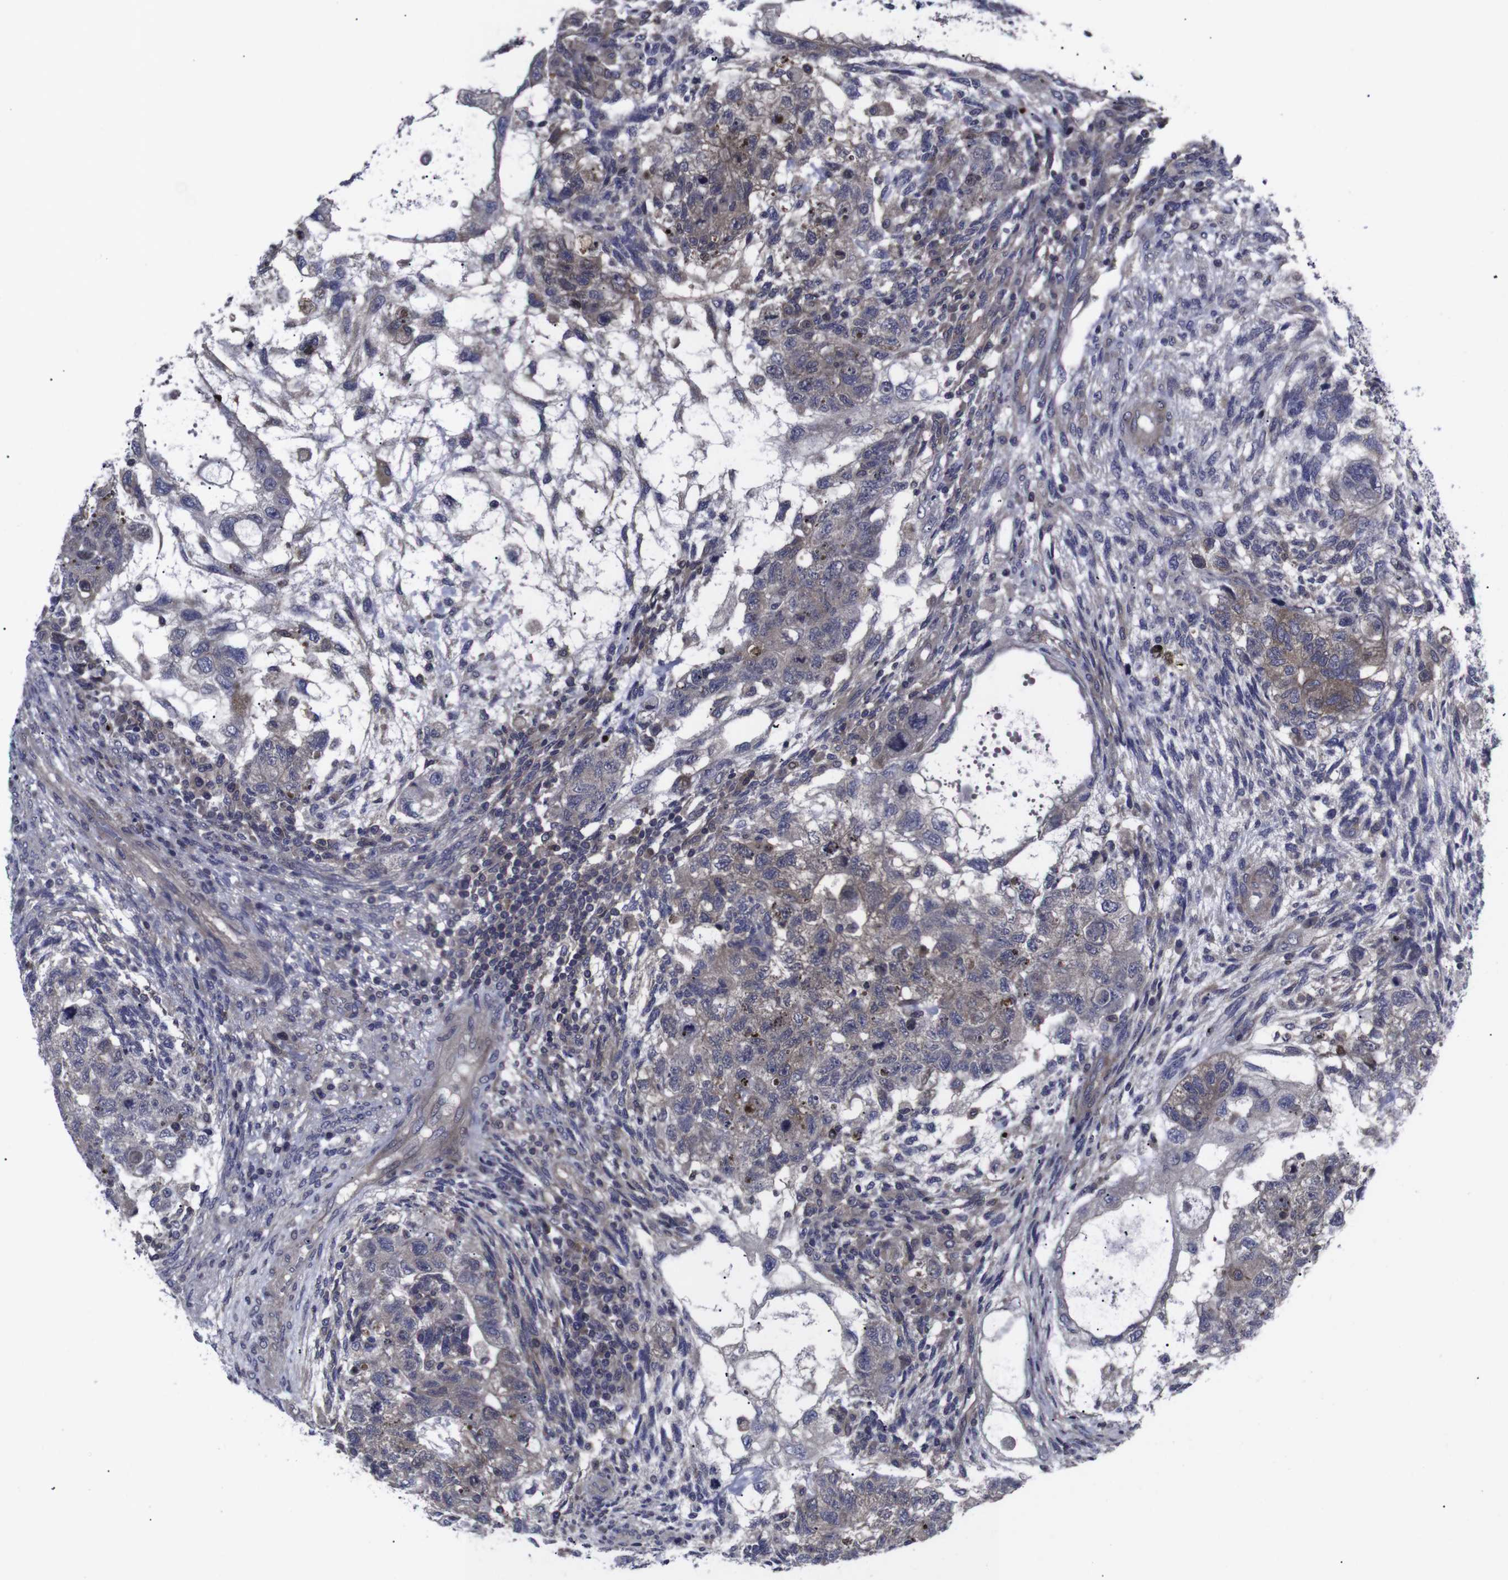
{"staining": {"intensity": "moderate", "quantity": "25%-75%", "location": "cytoplasmic/membranous"}, "tissue": "testis cancer", "cell_type": "Tumor cells", "image_type": "cancer", "snomed": [{"axis": "morphology", "description": "Normal tissue, NOS"}, {"axis": "morphology", "description": "Carcinoma, Embryonal, NOS"}, {"axis": "topography", "description": "Testis"}], "caption": "Protein staining displays moderate cytoplasmic/membranous expression in approximately 25%-75% of tumor cells in embryonal carcinoma (testis). The protein is shown in brown color, while the nuclei are stained blue.", "gene": "HPRT1", "patient": {"sex": "male", "age": 36}}